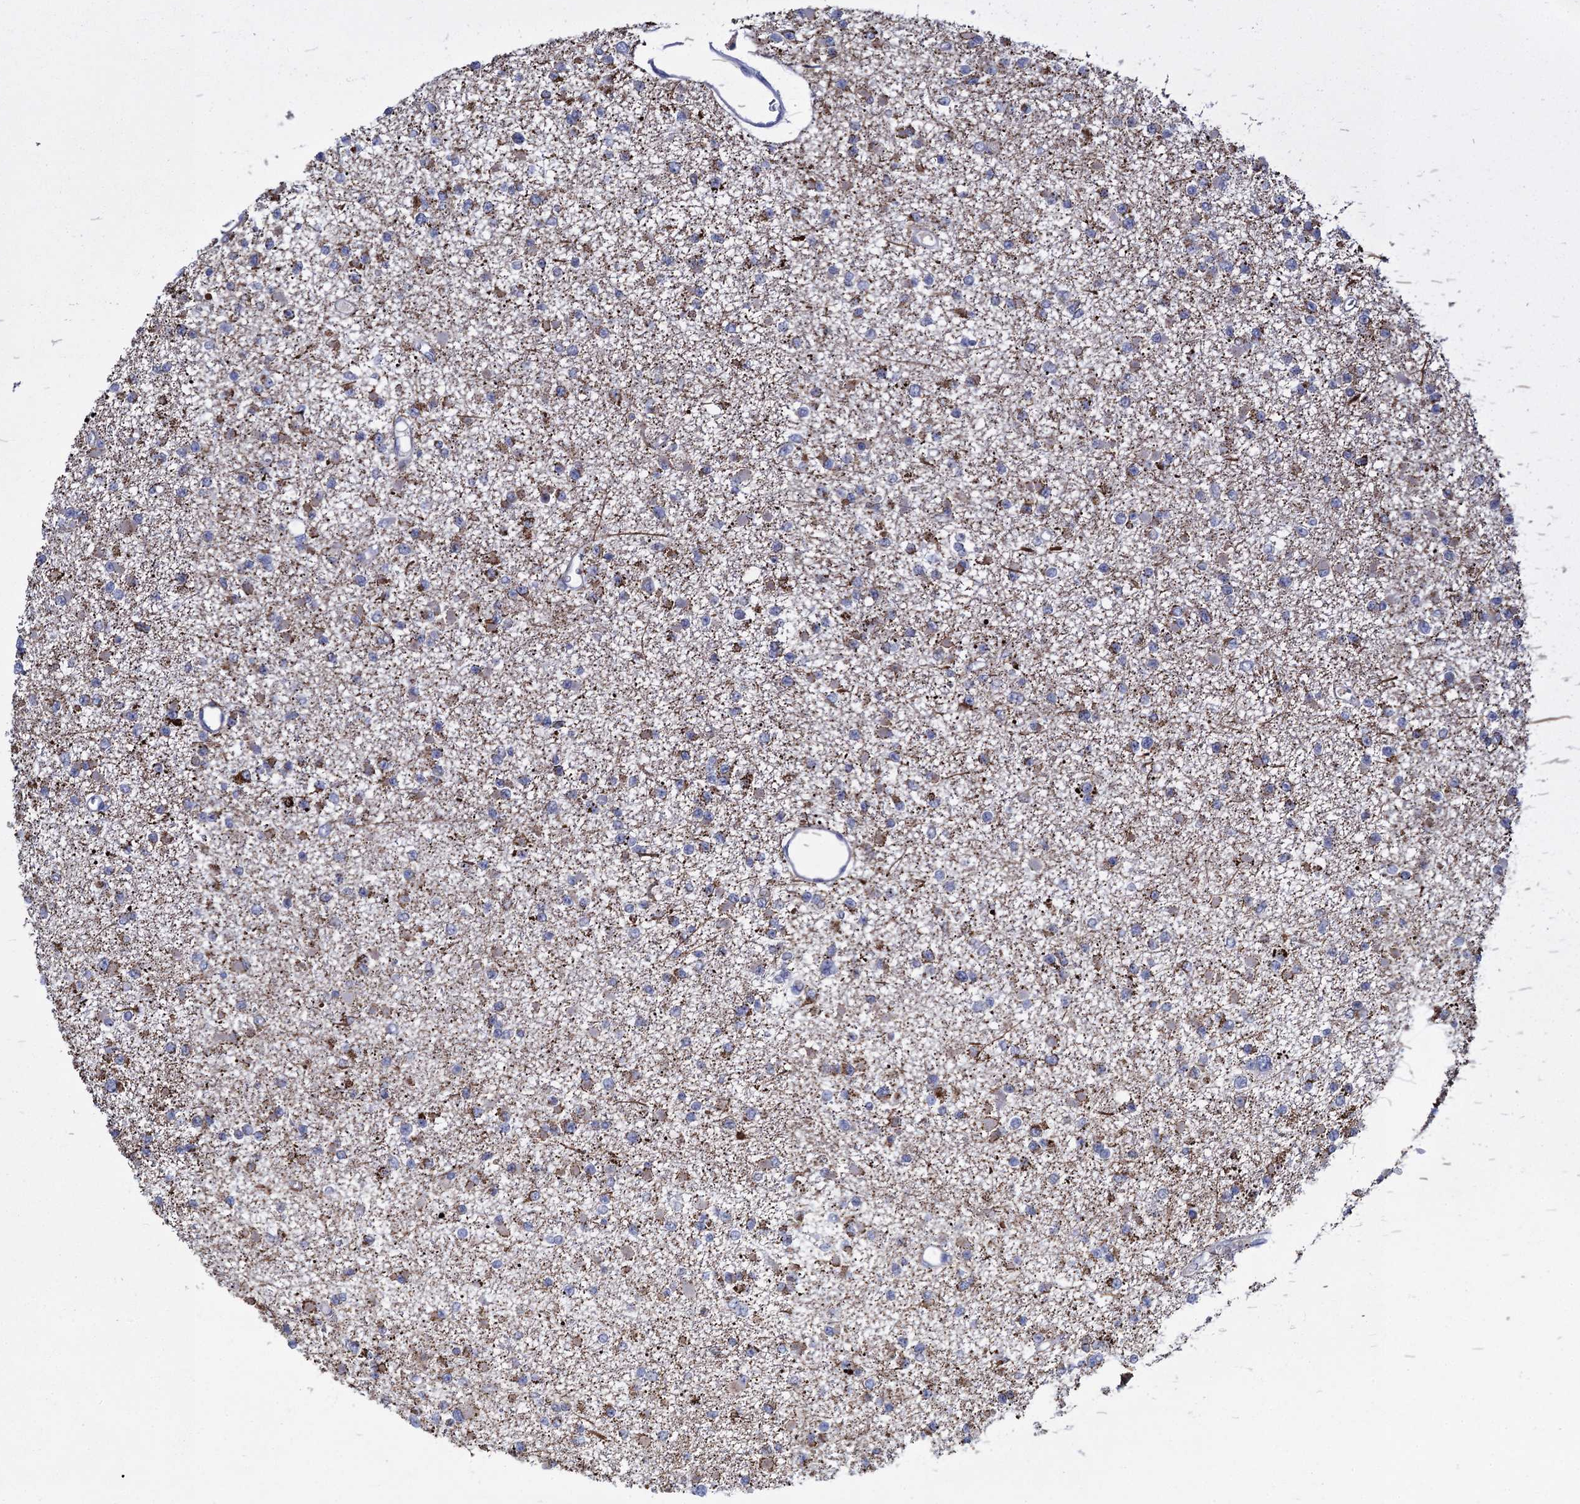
{"staining": {"intensity": "moderate", "quantity": "25%-75%", "location": "cytoplasmic/membranous"}, "tissue": "glioma", "cell_type": "Tumor cells", "image_type": "cancer", "snomed": [{"axis": "morphology", "description": "Glioma, malignant, Low grade"}, {"axis": "topography", "description": "Brain"}], "caption": "Protein expression analysis of low-grade glioma (malignant) exhibits moderate cytoplasmic/membranous positivity in approximately 25%-75% of tumor cells.", "gene": "ANKS3", "patient": {"sex": "female", "age": 22}}